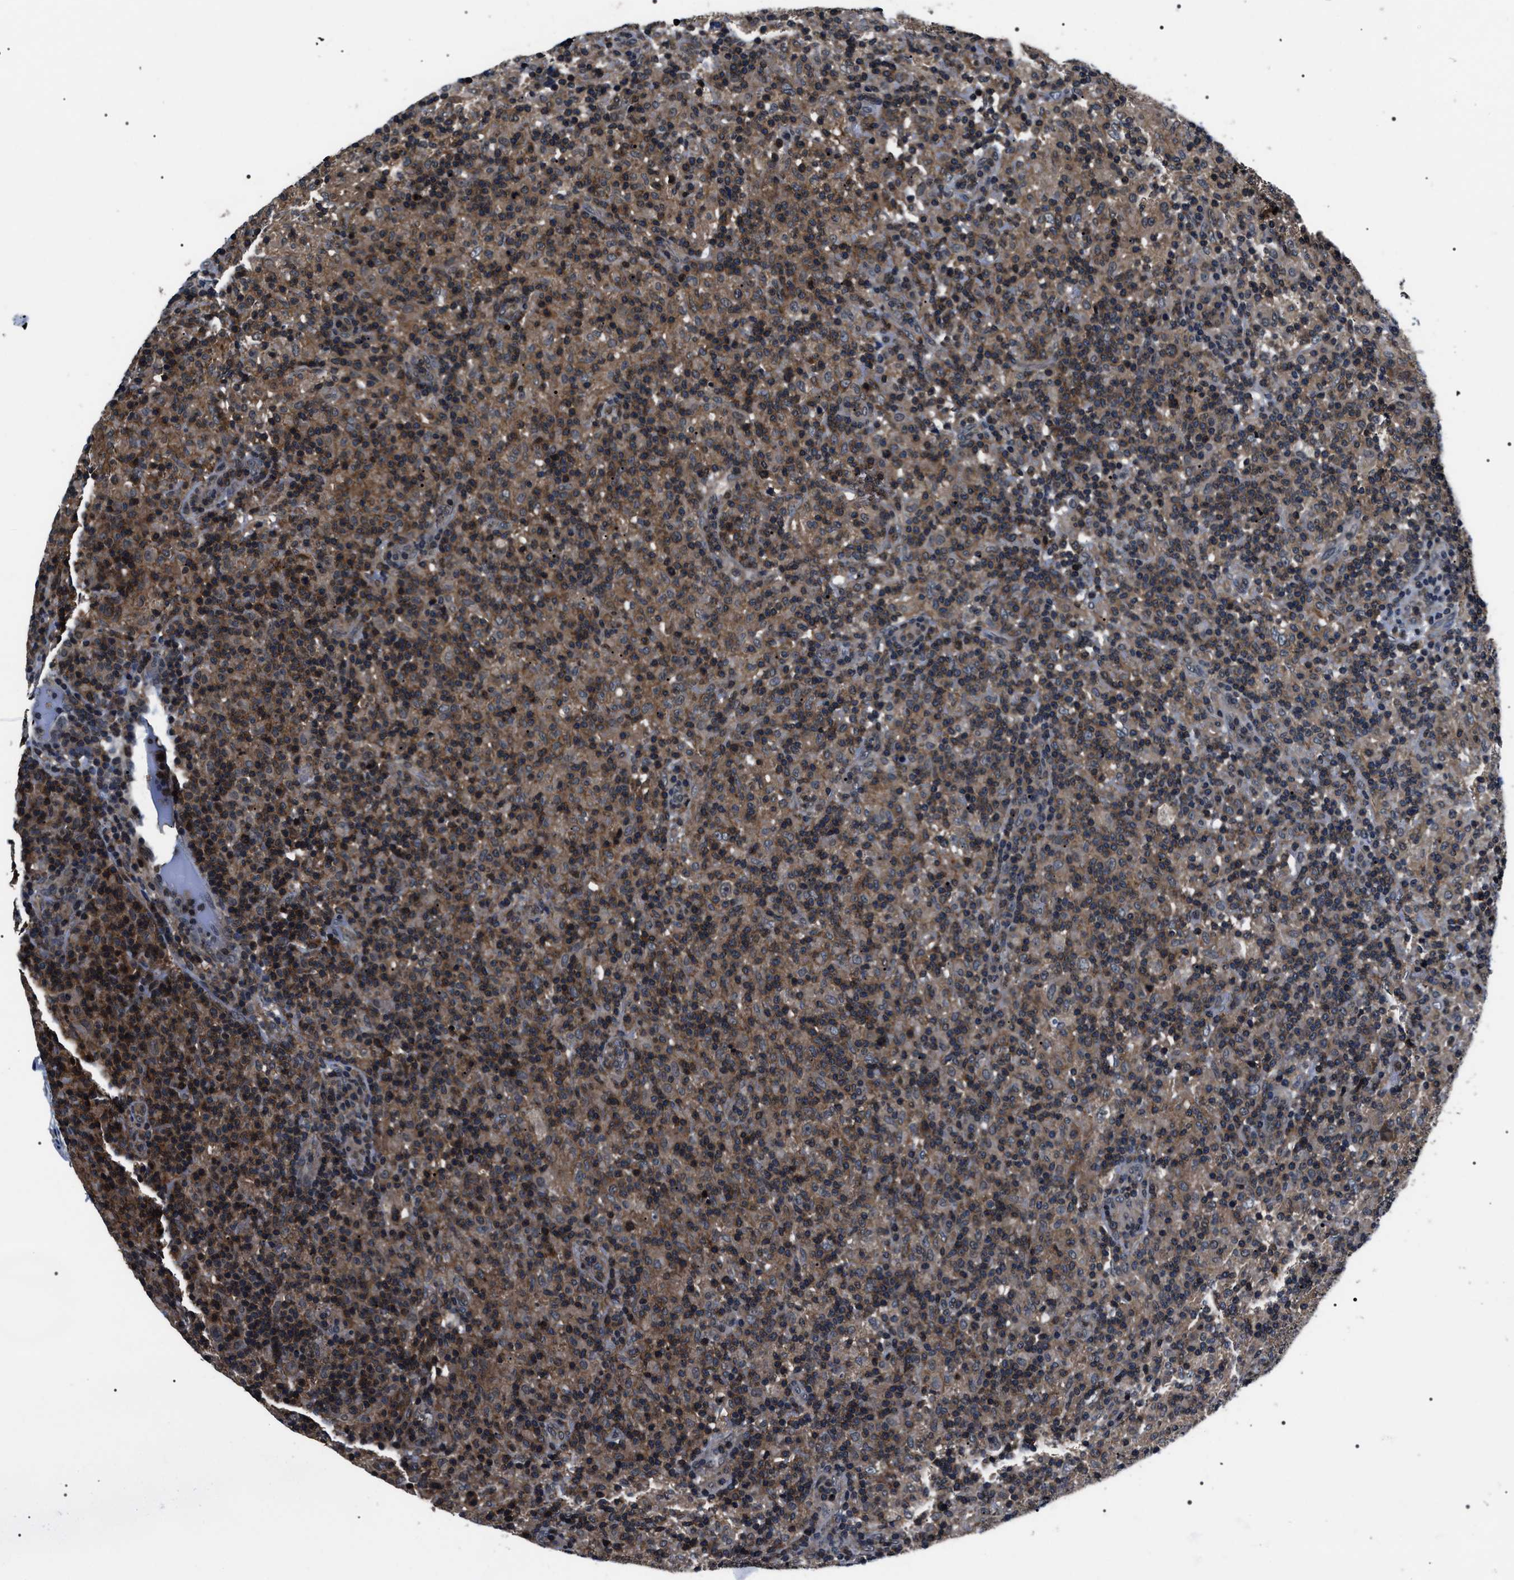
{"staining": {"intensity": "moderate", "quantity": ">75%", "location": "cytoplasmic/membranous,nuclear"}, "tissue": "lymphoma", "cell_type": "Tumor cells", "image_type": "cancer", "snomed": [{"axis": "morphology", "description": "Hodgkin's disease, NOS"}, {"axis": "topography", "description": "Lymph node"}], "caption": "IHC histopathology image of neoplastic tissue: lymphoma stained using immunohistochemistry (IHC) demonstrates medium levels of moderate protein expression localized specifically in the cytoplasmic/membranous and nuclear of tumor cells, appearing as a cytoplasmic/membranous and nuclear brown color.", "gene": "SIPA1", "patient": {"sex": "male", "age": 70}}